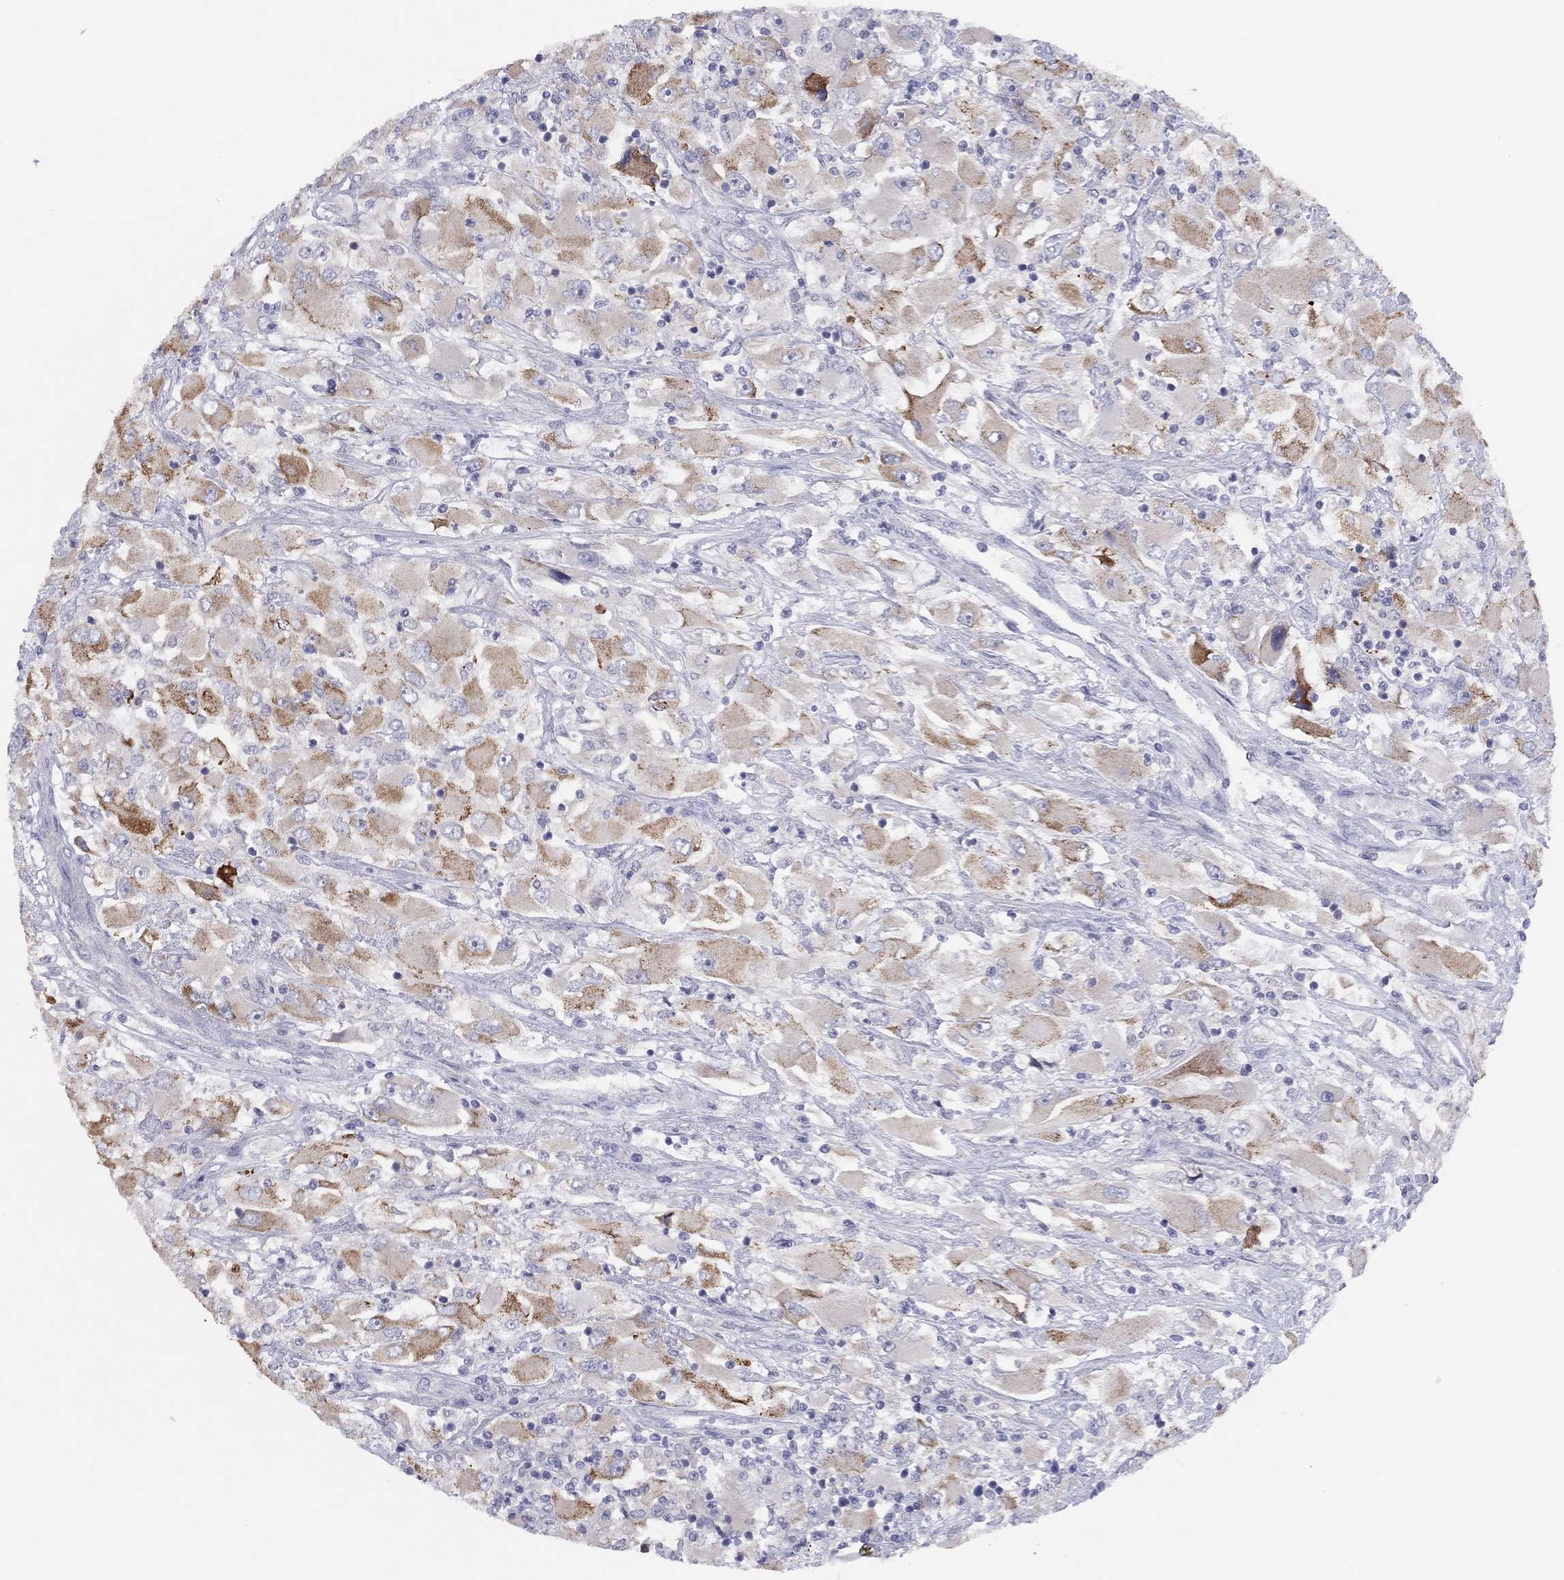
{"staining": {"intensity": "weak", "quantity": "25%-75%", "location": "cytoplasmic/membranous"}, "tissue": "renal cancer", "cell_type": "Tumor cells", "image_type": "cancer", "snomed": [{"axis": "morphology", "description": "Adenocarcinoma, NOS"}, {"axis": "topography", "description": "Kidney"}], "caption": "Immunohistochemical staining of renal cancer shows low levels of weak cytoplasmic/membranous expression in approximately 25%-75% of tumor cells.", "gene": "CYP2B6", "patient": {"sex": "female", "age": 52}}